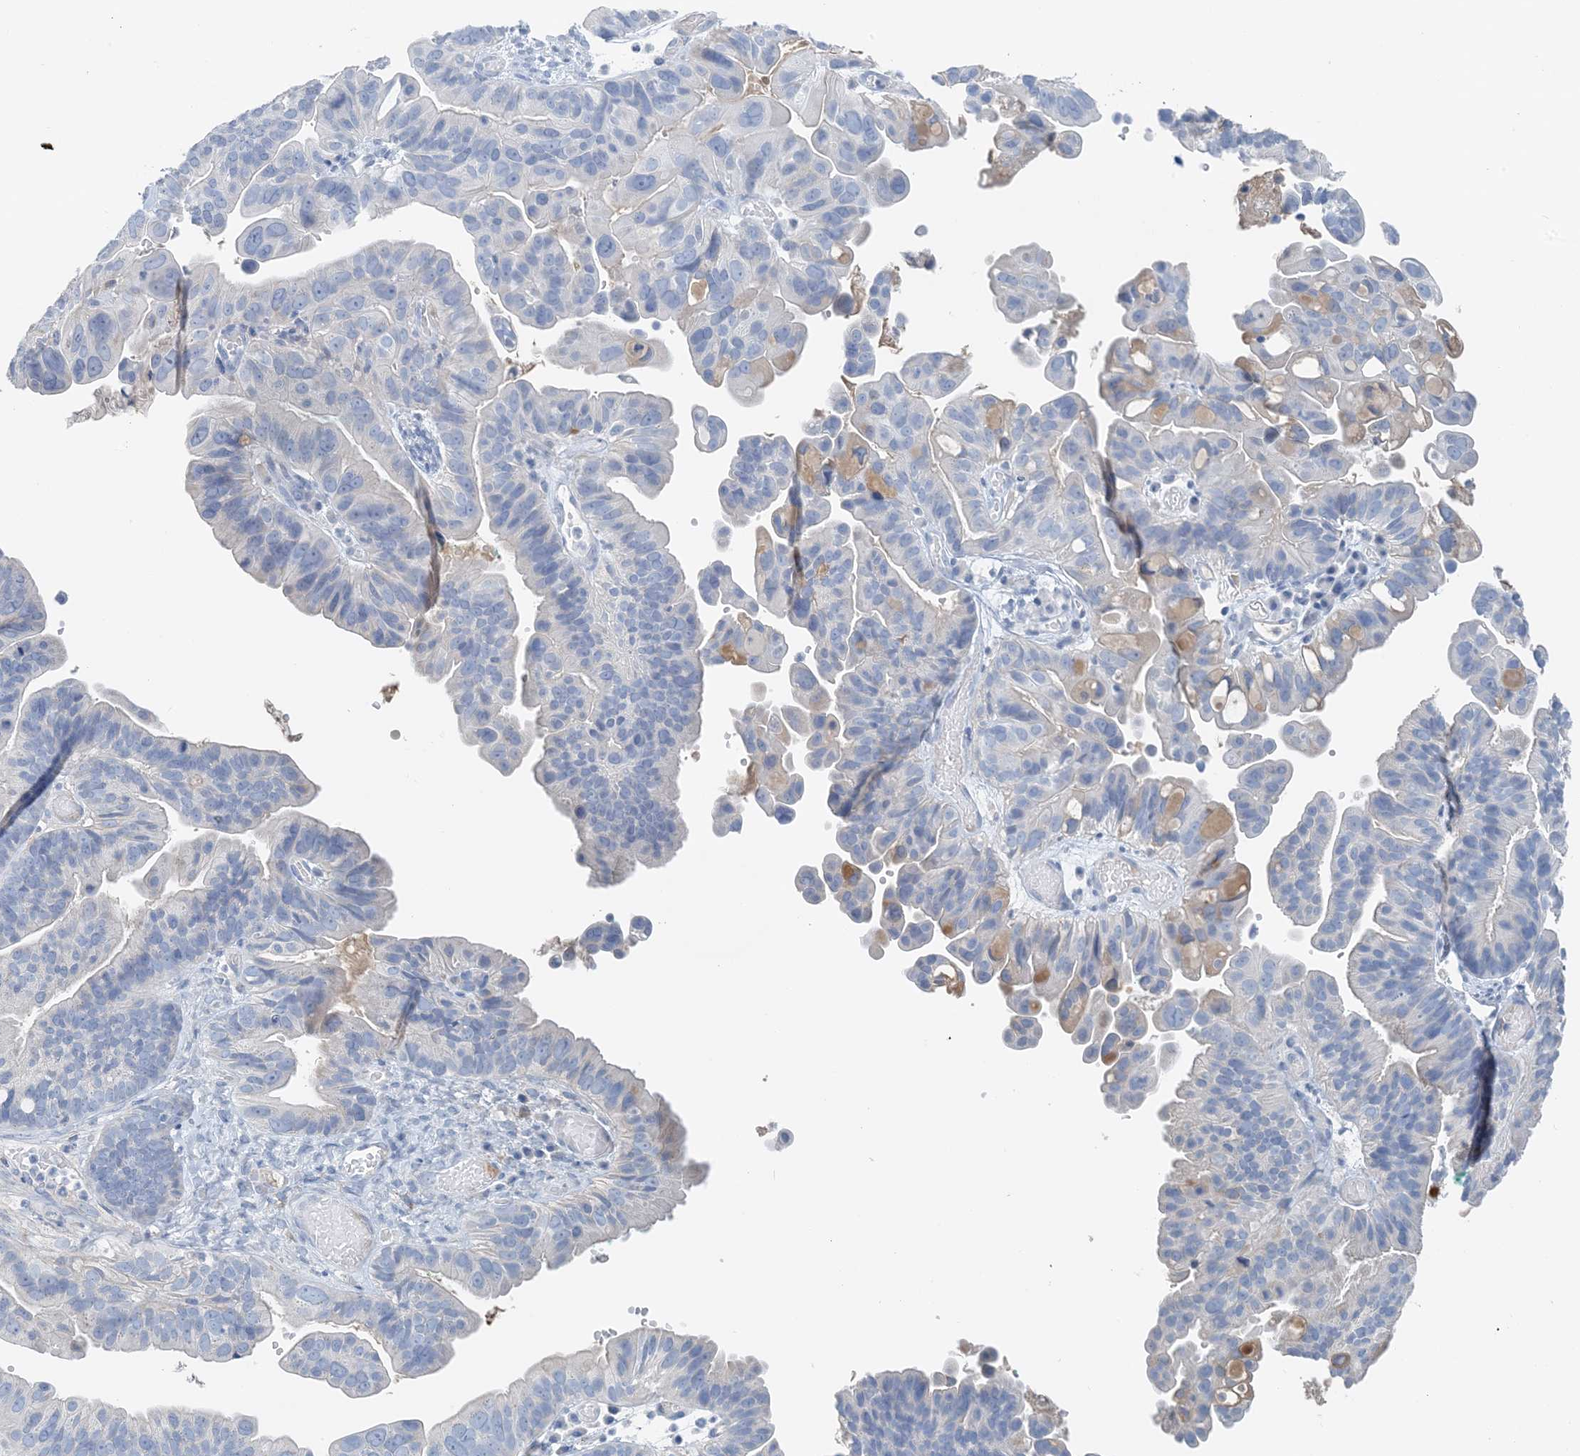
{"staining": {"intensity": "negative", "quantity": "none", "location": "none"}, "tissue": "ovarian cancer", "cell_type": "Tumor cells", "image_type": "cancer", "snomed": [{"axis": "morphology", "description": "Cystadenocarcinoma, serous, NOS"}, {"axis": "topography", "description": "Ovary"}], "caption": "IHC micrograph of human serous cystadenocarcinoma (ovarian) stained for a protein (brown), which displays no staining in tumor cells.", "gene": "CTRL", "patient": {"sex": "female", "age": 56}}